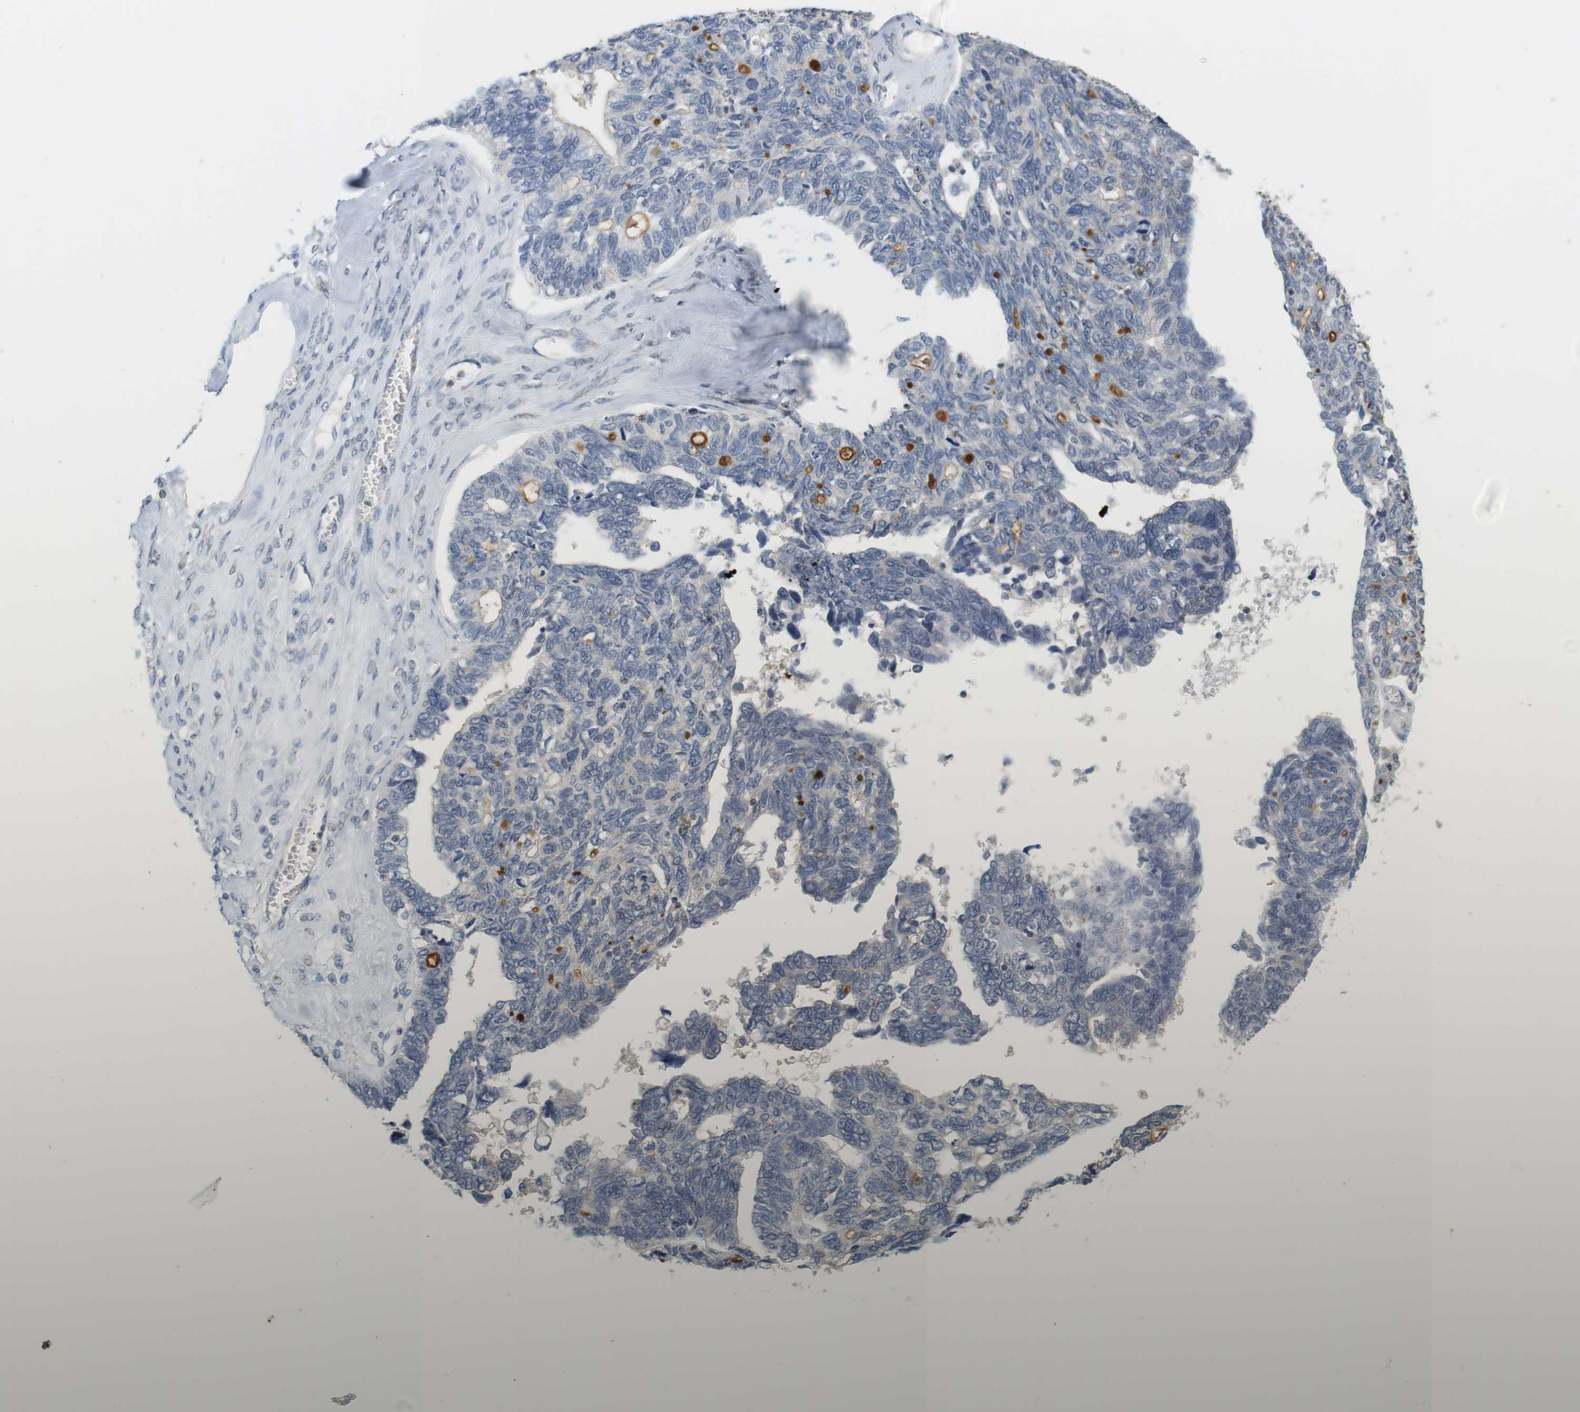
{"staining": {"intensity": "moderate", "quantity": "<25%", "location": "cytoplasmic/membranous"}, "tissue": "ovarian cancer", "cell_type": "Tumor cells", "image_type": "cancer", "snomed": [{"axis": "morphology", "description": "Cystadenocarcinoma, serous, NOS"}, {"axis": "topography", "description": "Ovary"}], "caption": "There is low levels of moderate cytoplasmic/membranous positivity in tumor cells of serous cystadenocarcinoma (ovarian), as demonstrated by immunohistochemical staining (brown color).", "gene": "OSR1", "patient": {"sex": "female", "age": 79}}